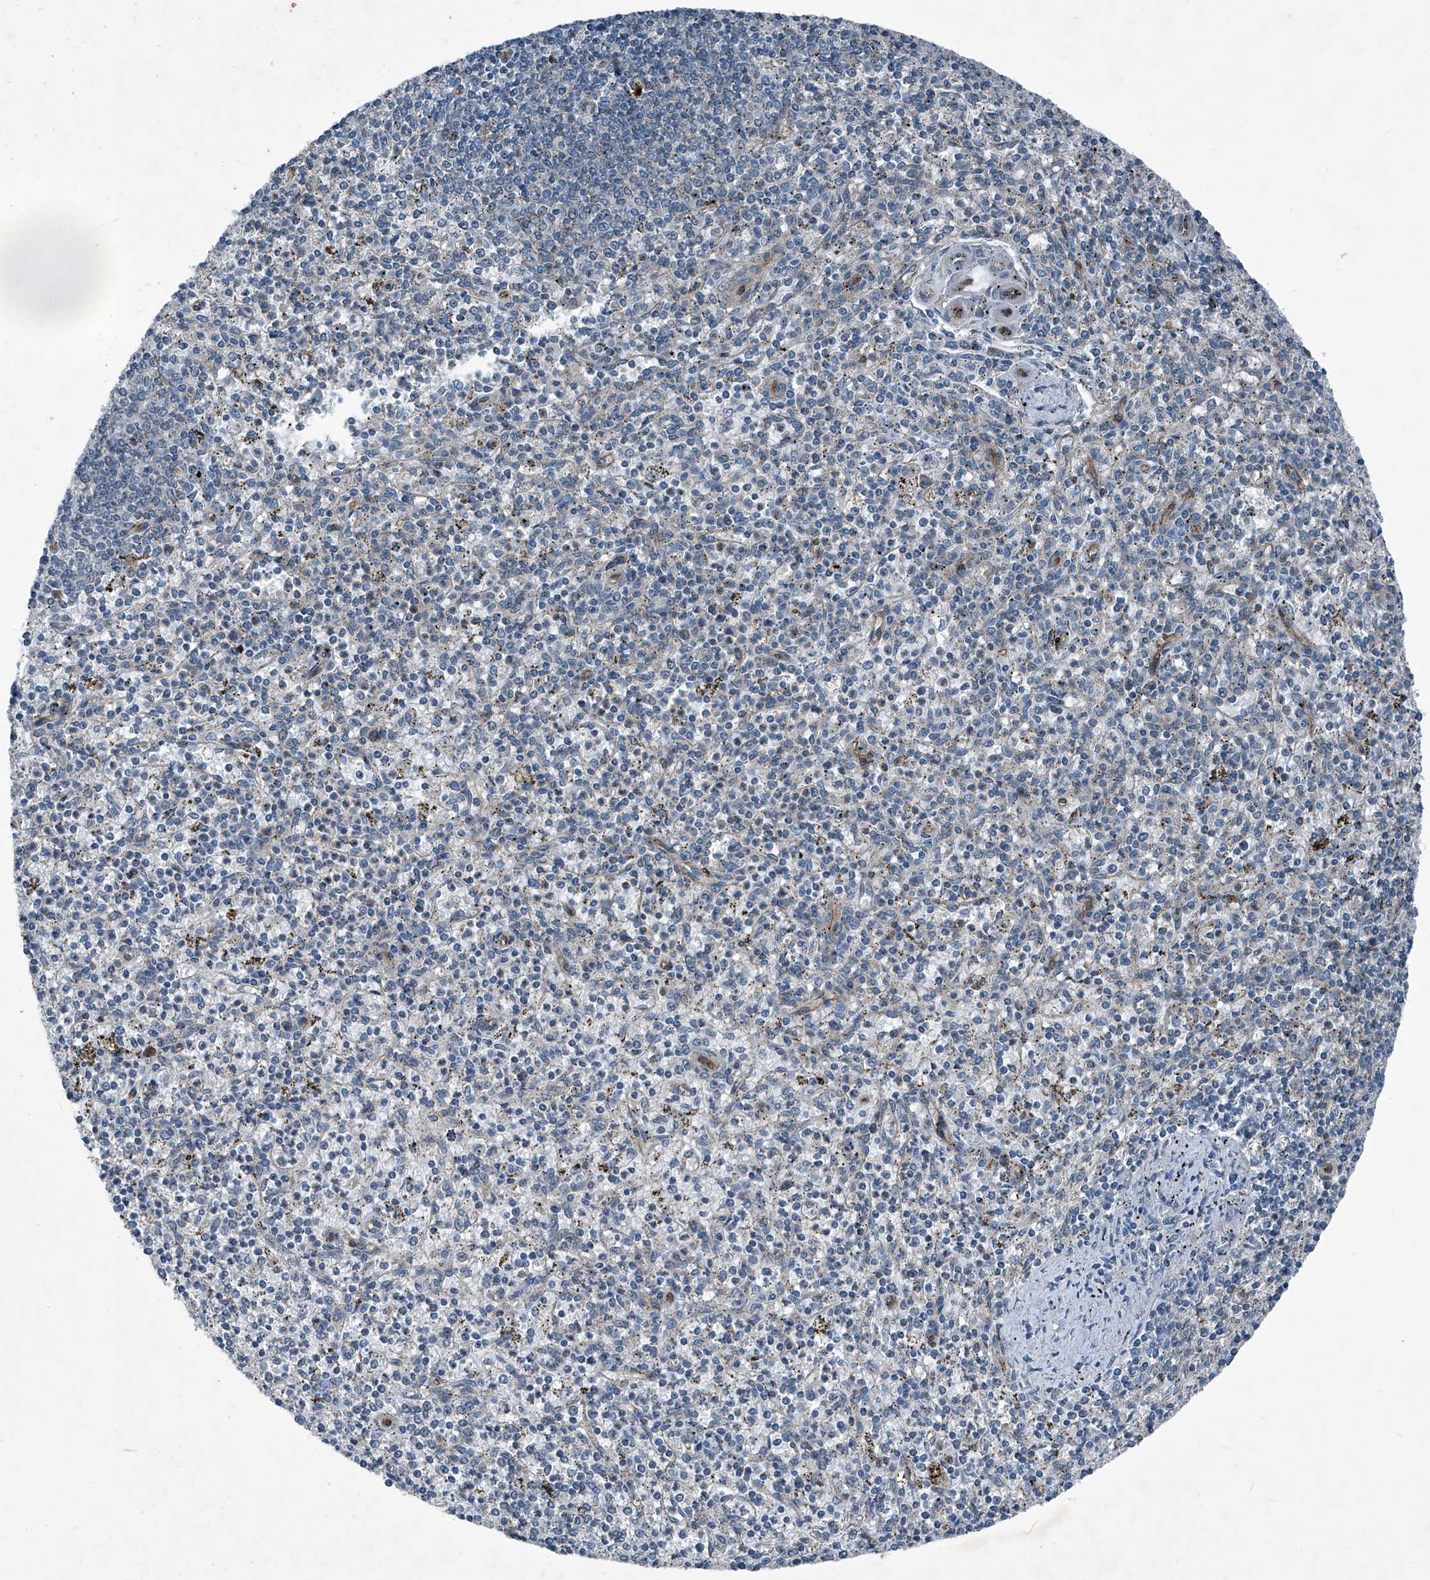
{"staining": {"intensity": "weak", "quantity": "<25%", "location": "cytoplasmic/membranous"}, "tissue": "spleen", "cell_type": "Cells in red pulp", "image_type": "normal", "snomed": [{"axis": "morphology", "description": "Normal tissue, NOS"}, {"axis": "topography", "description": "Spleen"}], "caption": "Cells in red pulp show no significant protein positivity in normal spleen.", "gene": "SENP2", "patient": {"sex": "male", "age": 72}}